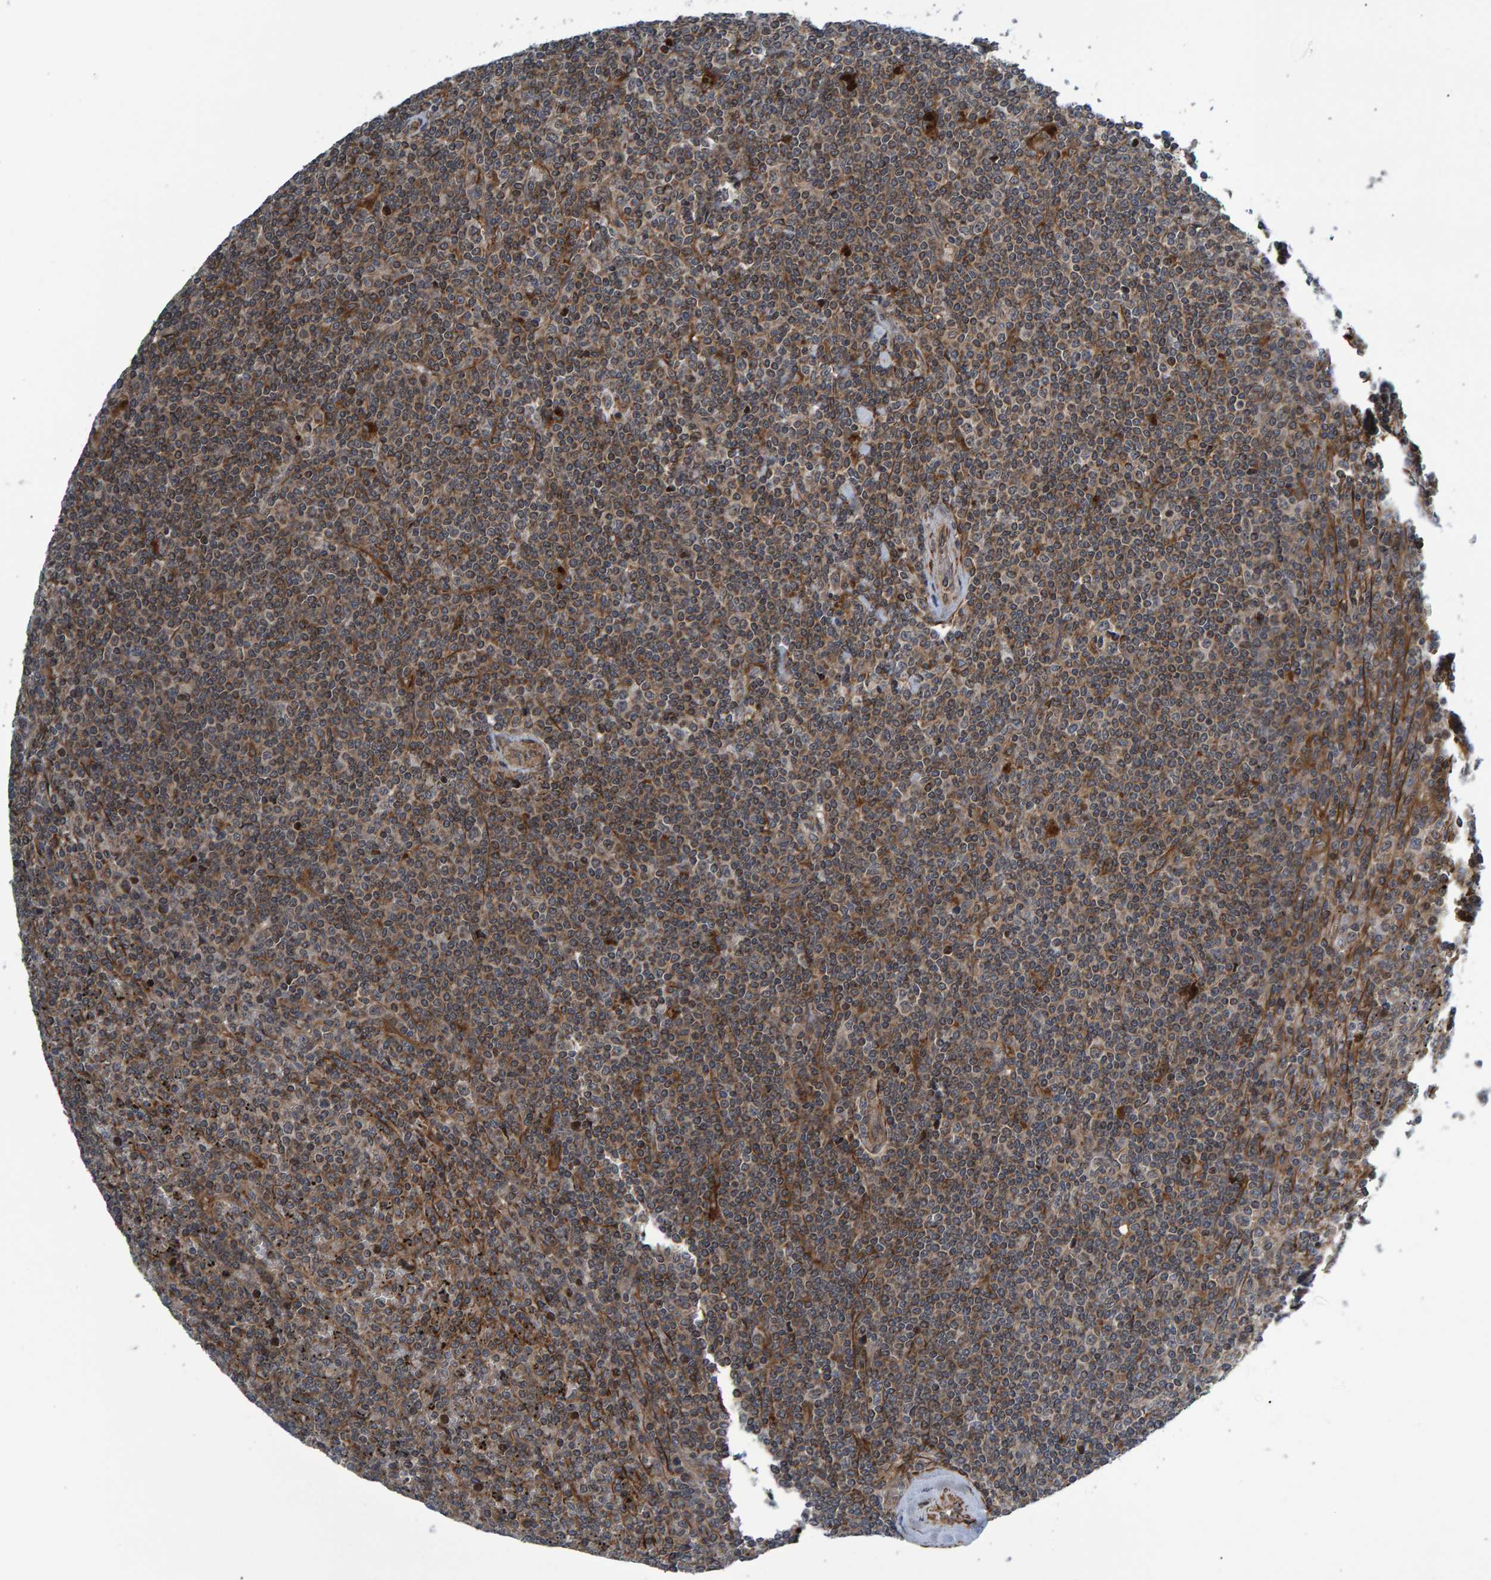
{"staining": {"intensity": "weak", "quantity": "25%-75%", "location": "cytoplasmic/membranous"}, "tissue": "lymphoma", "cell_type": "Tumor cells", "image_type": "cancer", "snomed": [{"axis": "morphology", "description": "Malignant lymphoma, non-Hodgkin's type, Low grade"}, {"axis": "topography", "description": "Spleen"}], "caption": "A histopathology image showing weak cytoplasmic/membranous expression in approximately 25%-75% of tumor cells in lymphoma, as visualized by brown immunohistochemical staining.", "gene": "ATP6V1H", "patient": {"sex": "female", "age": 19}}